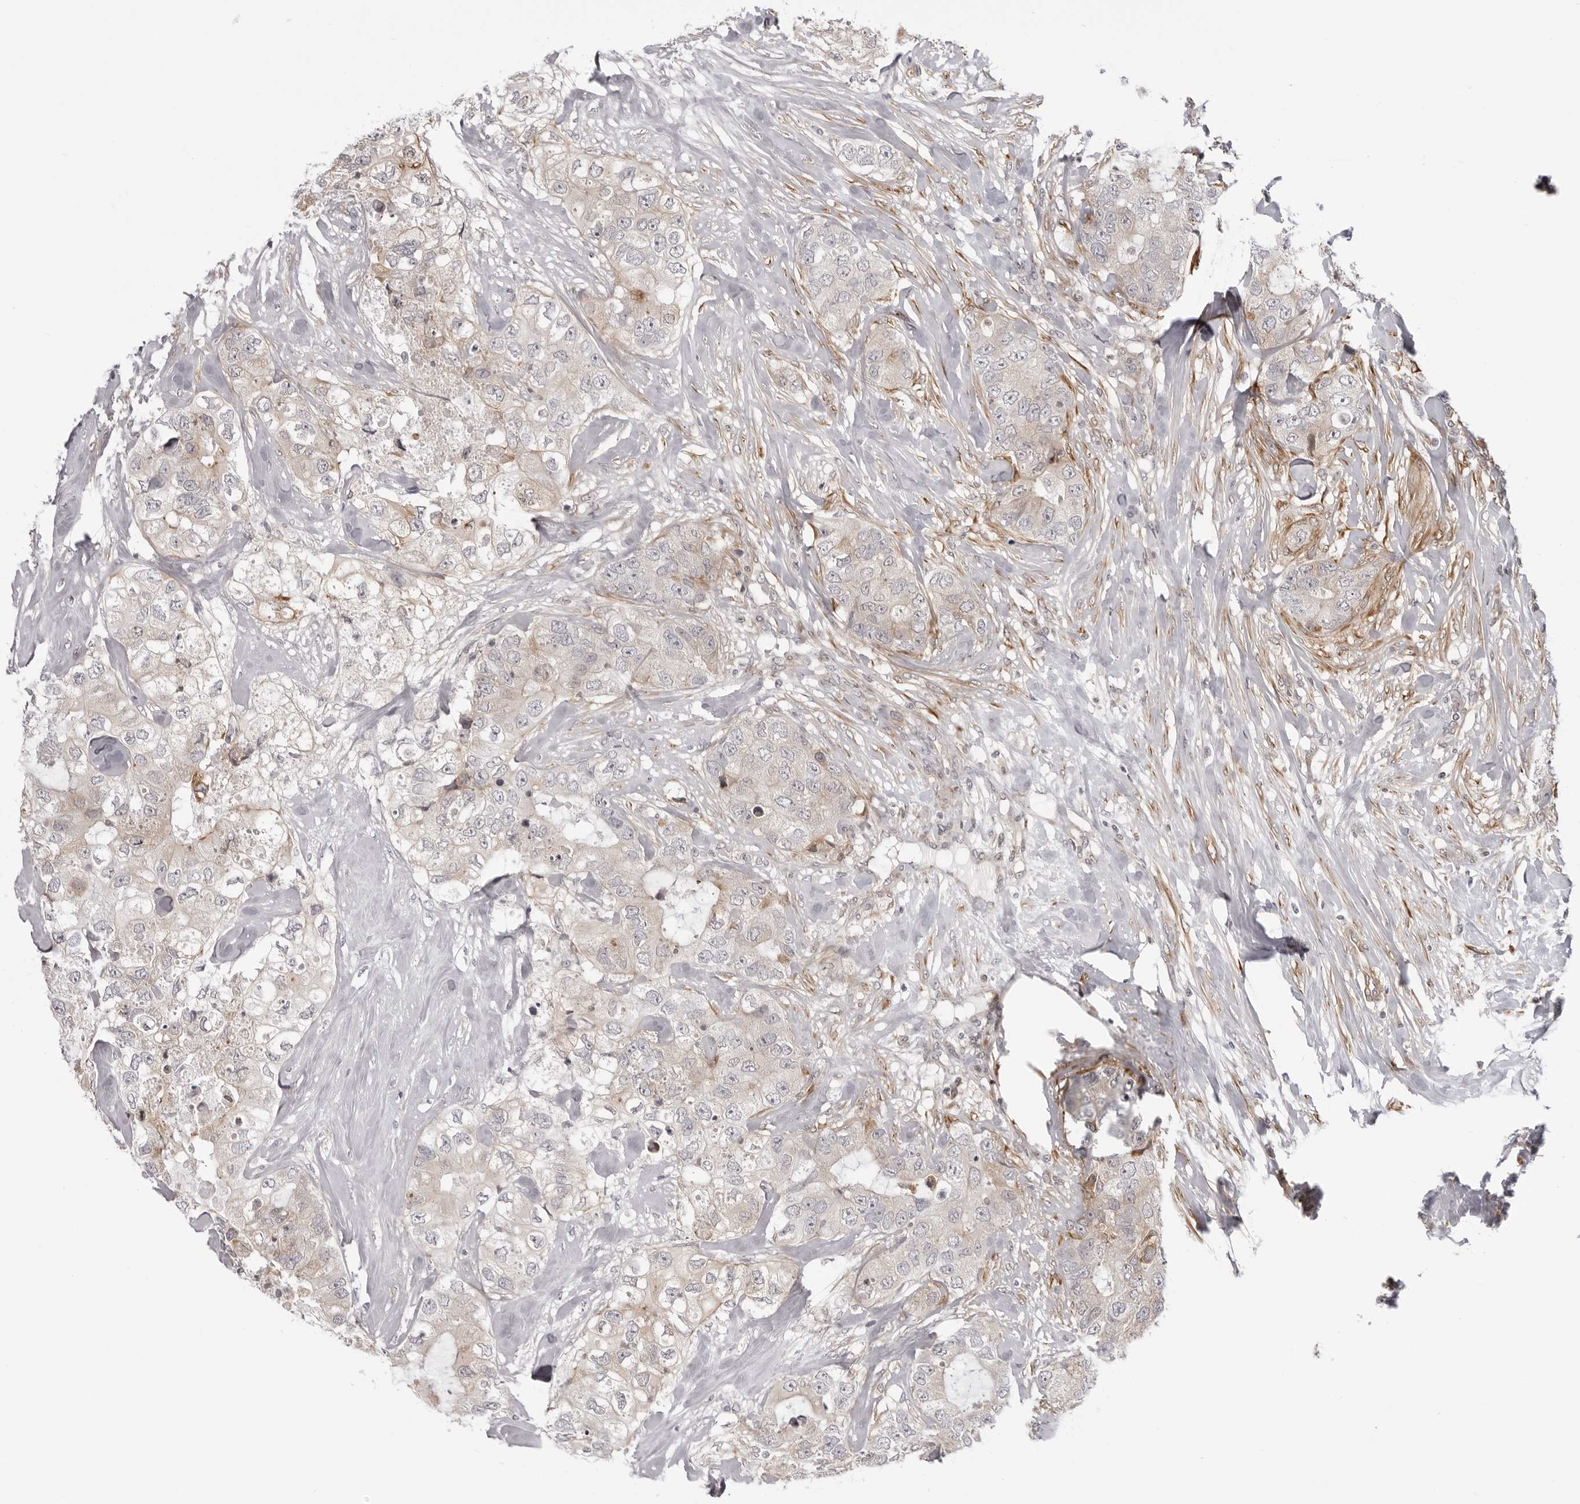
{"staining": {"intensity": "moderate", "quantity": "<25%", "location": "cytoplasmic/membranous"}, "tissue": "breast cancer", "cell_type": "Tumor cells", "image_type": "cancer", "snomed": [{"axis": "morphology", "description": "Duct carcinoma"}, {"axis": "topography", "description": "Breast"}], "caption": "A high-resolution histopathology image shows IHC staining of breast cancer, which displays moderate cytoplasmic/membranous positivity in approximately <25% of tumor cells. Nuclei are stained in blue.", "gene": "SRGAP2", "patient": {"sex": "female", "age": 62}}